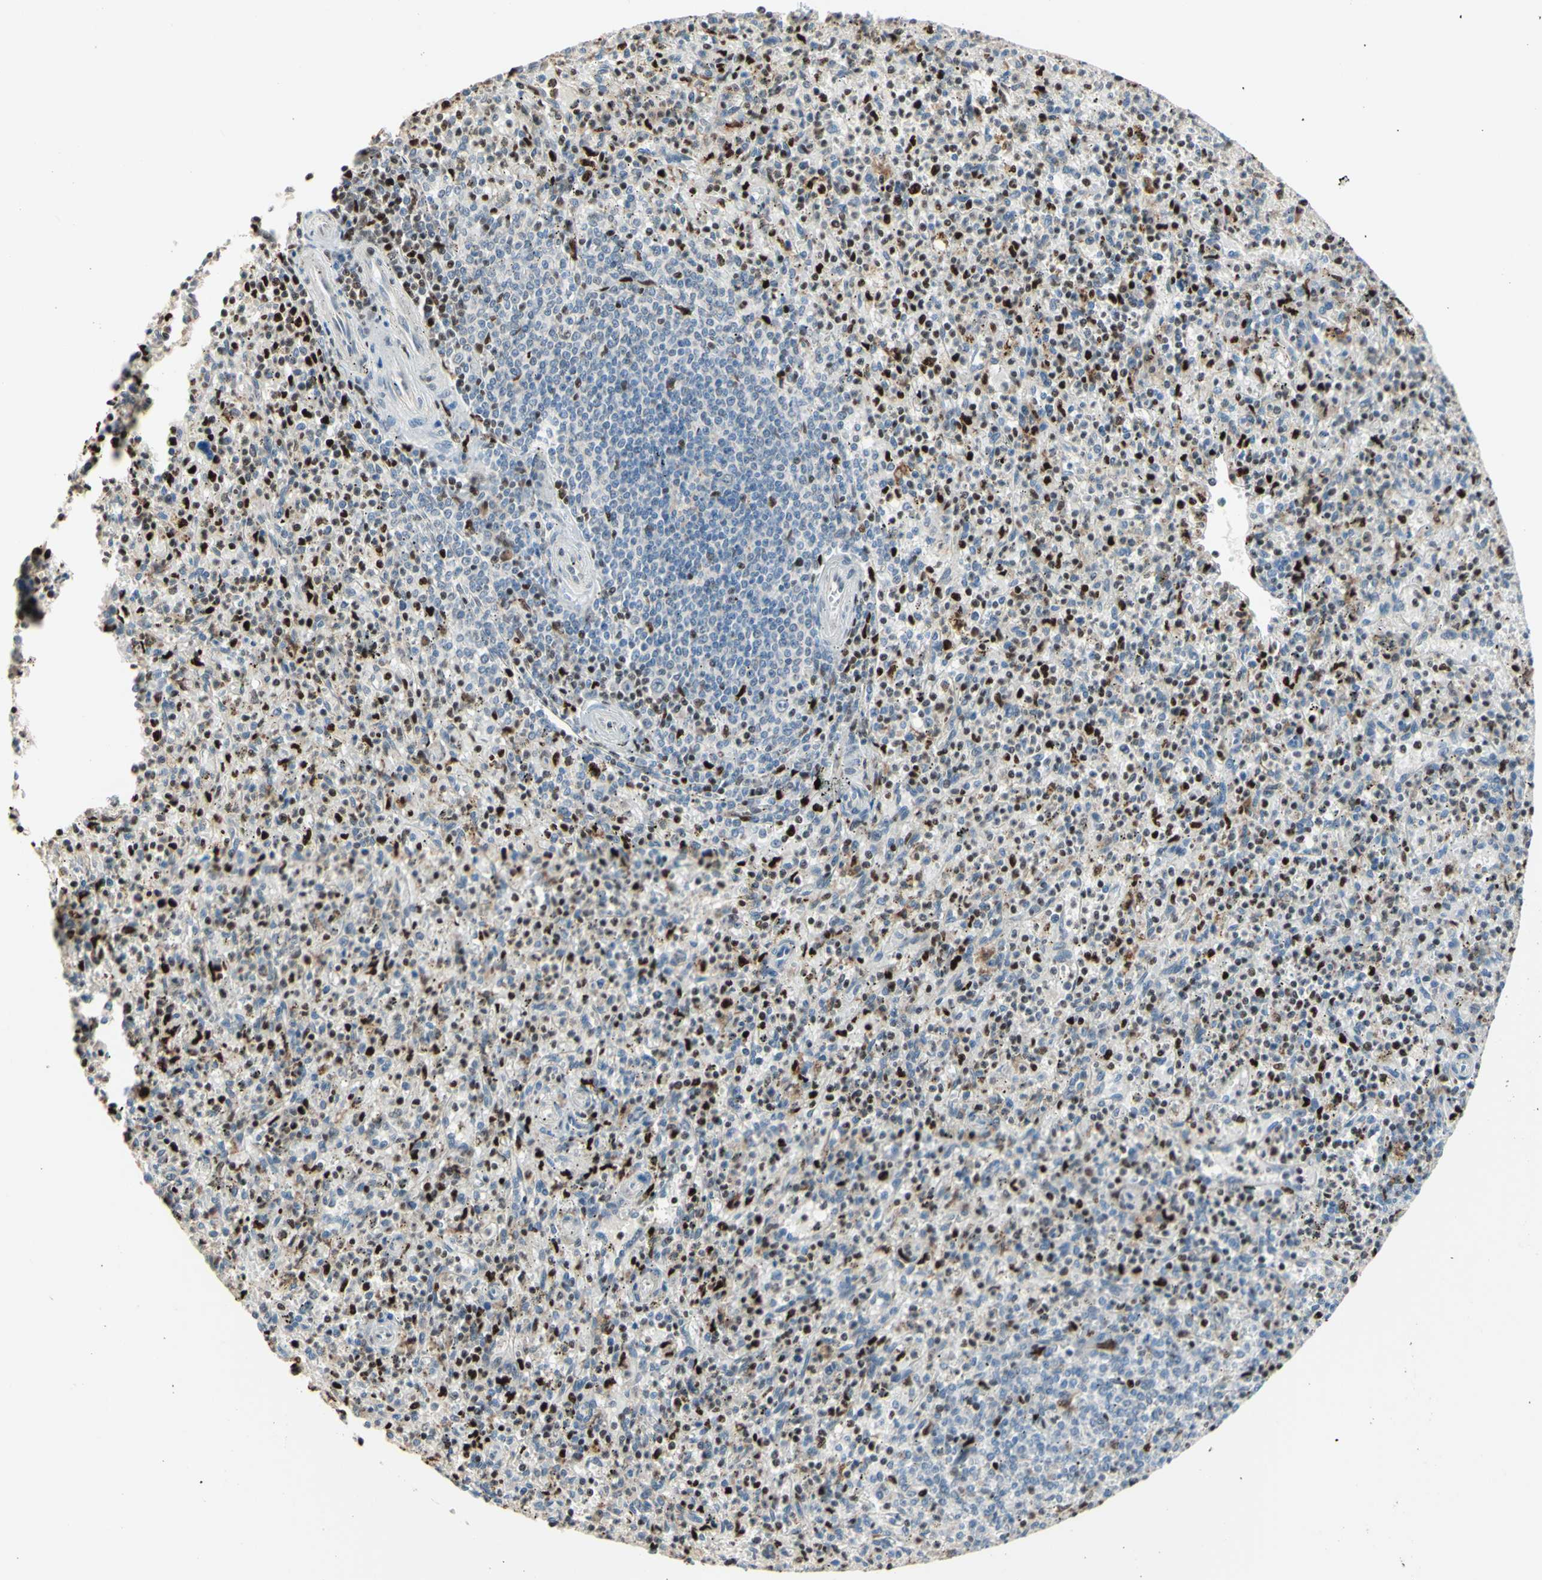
{"staining": {"intensity": "strong", "quantity": ">75%", "location": "nuclear"}, "tissue": "spleen", "cell_type": "Cells in red pulp", "image_type": "normal", "snomed": [{"axis": "morphology", "description": "Normal tissue, NOS"}, {"axis": "topography", "description": "Spleen"}], "caption": "The image displays staining of benign spleen, revealing strong nuclear protein expression (brown color) within cells in red pulp.", "gene": "EED", "patient": {"sex": "male", "age": 72}}